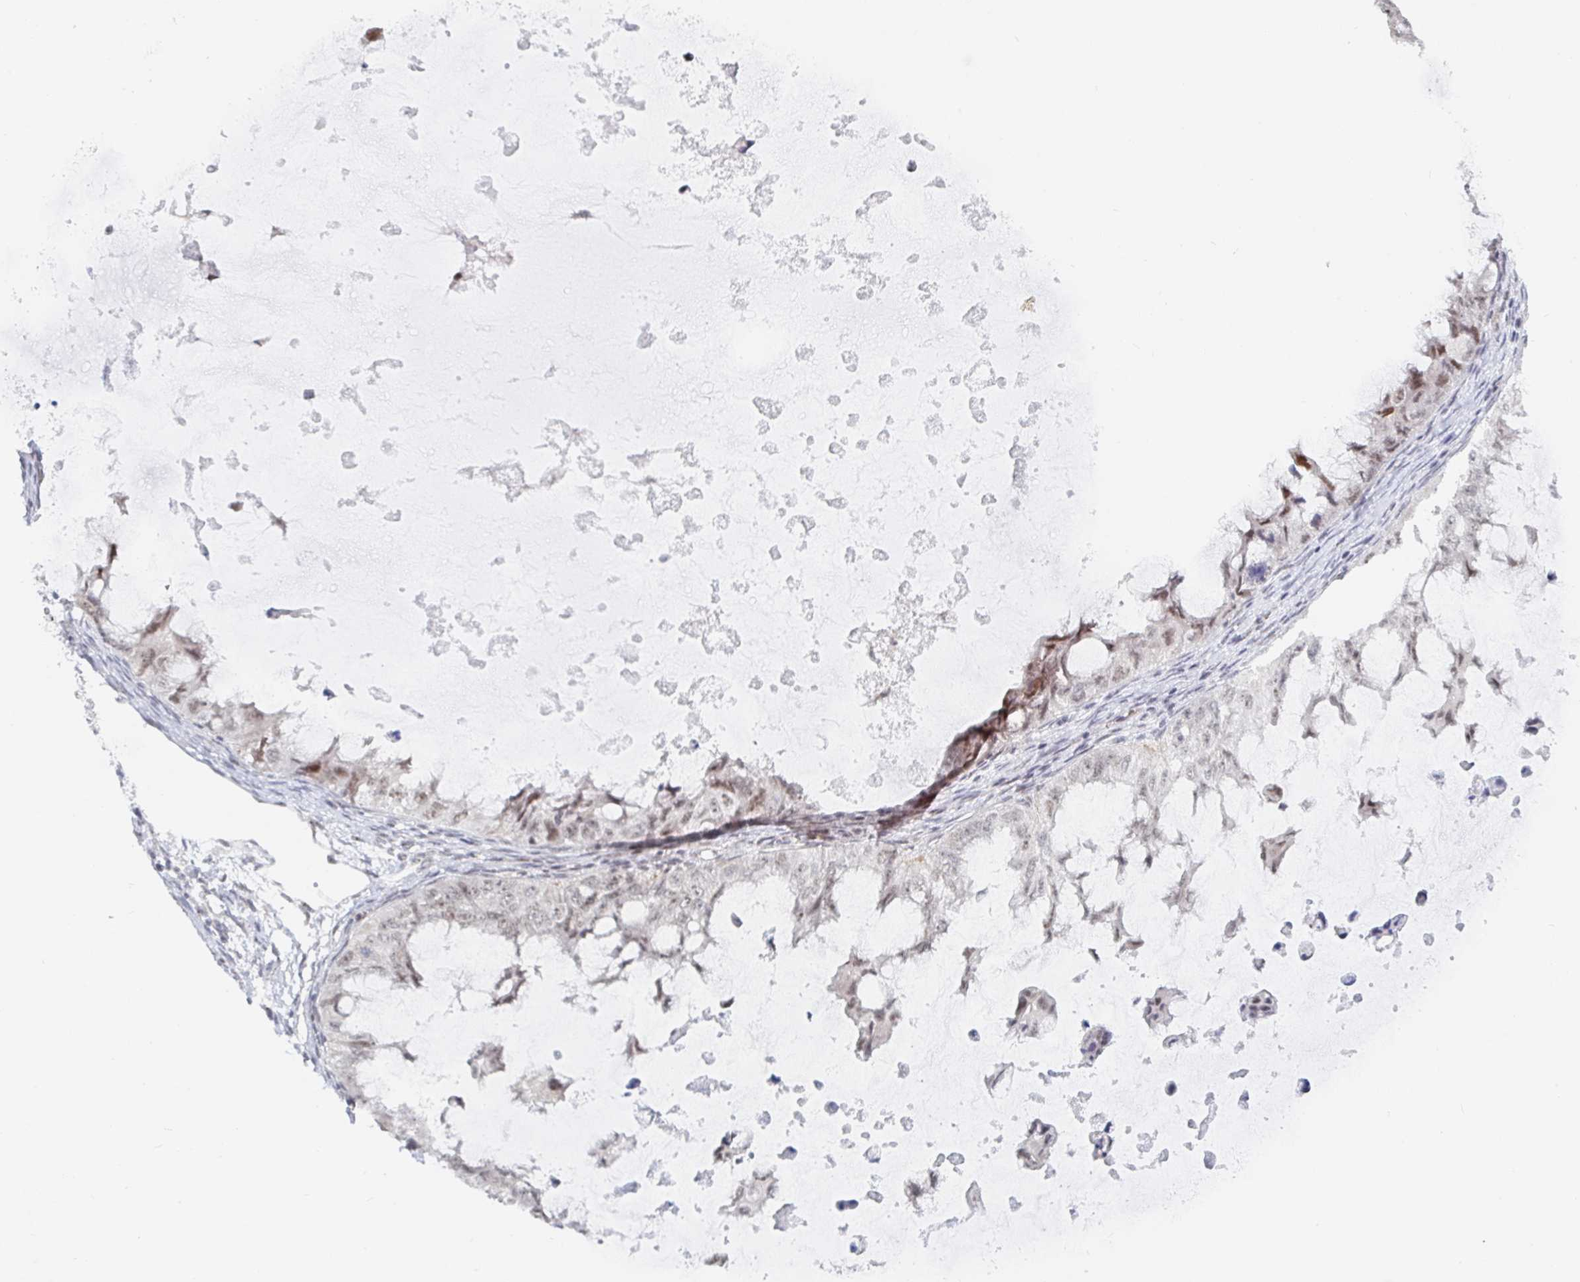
{"staining": {"intensity": "weak", "quantity": ">75%", "location": "nuclear"}, "tissue": "ovarian cancer", "cell_type": "Tumor cells", "image_type": "cancer", "snomed": [{"axis": "morphology", "description": "Cystadenocarcinoma, mucinous, NOS"}, {"axis": "topography", "description": "Ovary"}], "caption": "Brown immunohistochemical staining in ovarian mucinous cystadenocarcinoma displays weak nuclear positivity in about >75% of tumor cells. The protein of interest is shown in brown color, while the nuclei are stained blue.", "gene": "CHD2", "patient": {"sex": "female", "age": 72}}